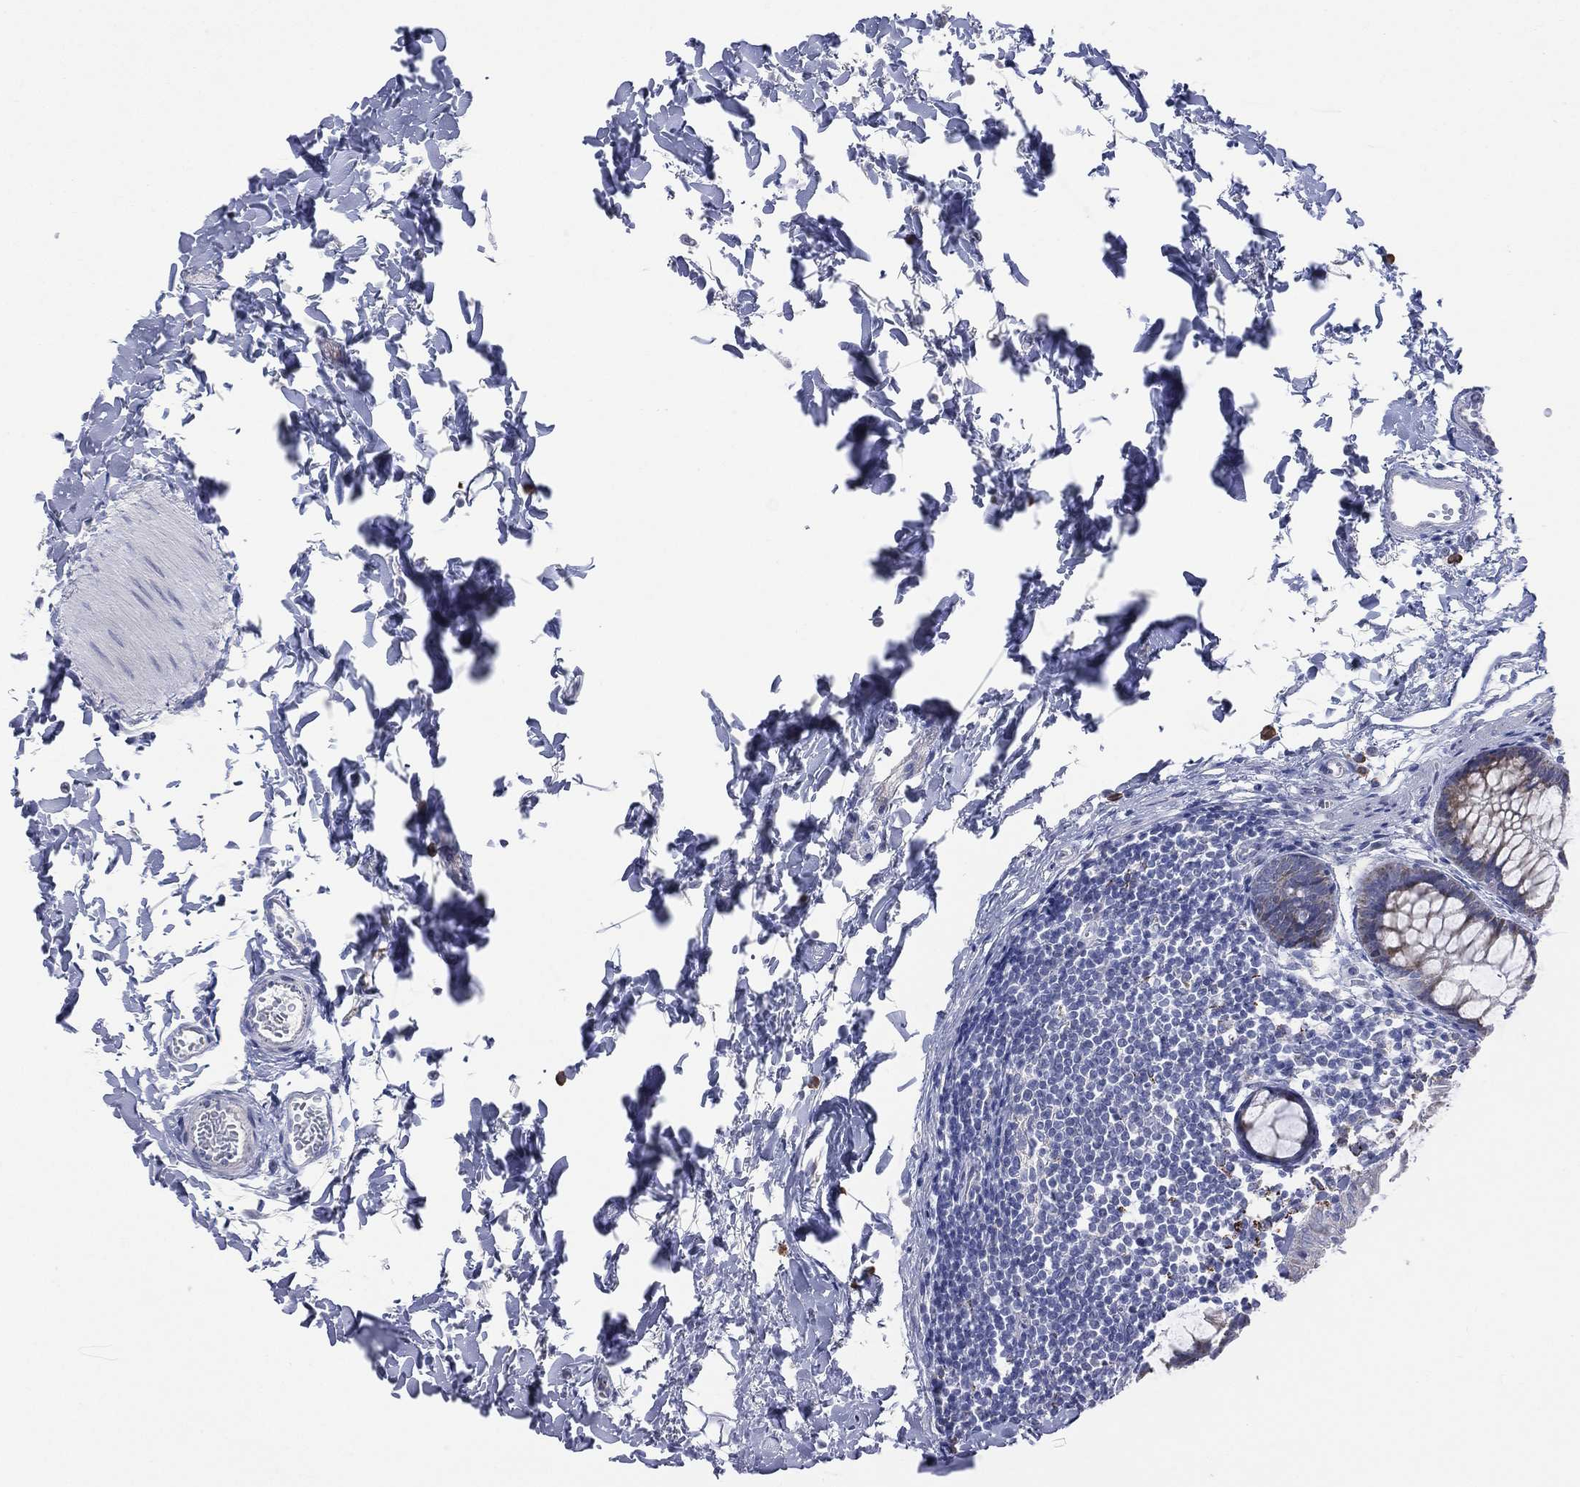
{"staining": {"intensity": "negative", "quantity": "none", "location": "none"}, "tissue": "rectum", "cell_type": "Glandular cells", "image_type": "normal", "snomed": [{"axis": "morphology", "description": "Normal tissue, NOS"}, {"axis": "topography", "description": "Rectum"}], "caption": "A high-resolution photomicrograph shows IHC staining of normal rectum, which shows no significant expression in glandular cells.", "gene": "AKAP3", "patient": {"sex": "male", "age": 57}}